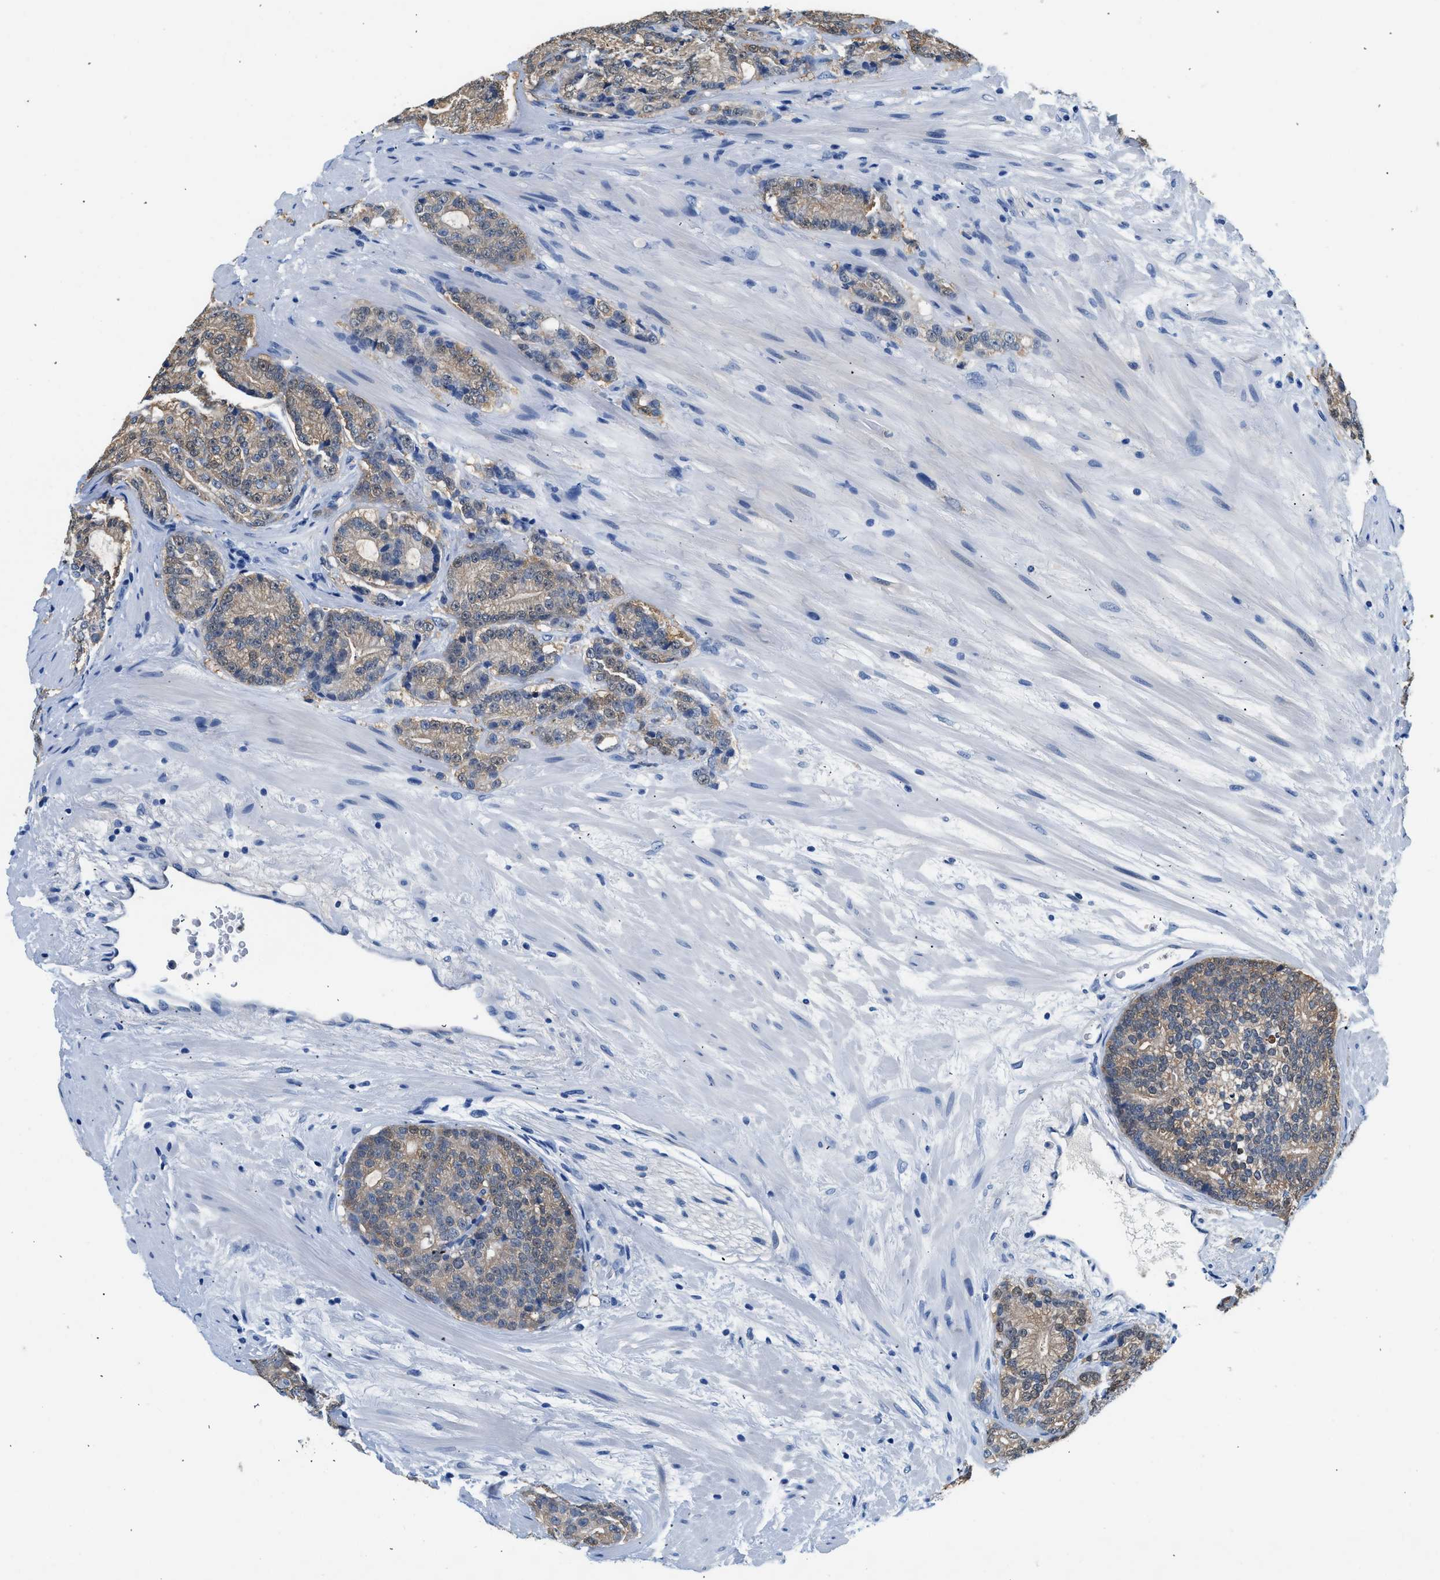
{"staining": {"intensity": "weak", "quantity": "25%-75%", "location": "cytoplasmic/membranous"}, "tissue": "prostate cancer", "cell_type": "Tumor cells", "image_type": "cancer", "snomed": [{"axis": "morphology", "description": "Adenocarcinoma, High grade"}, {"axis": "topography", "description": "Prostate"}], "caption": "A brown stain shows weak cytoplasmic/membranous positivity of a protein in prostate cancer tumor cells. Using DAB (brown) and hematoxylin (blue) stains, captured at high magnification using brightfield microscopy.", "gene": "FADS6", "patient": {"sex": "male", "age": 61}}